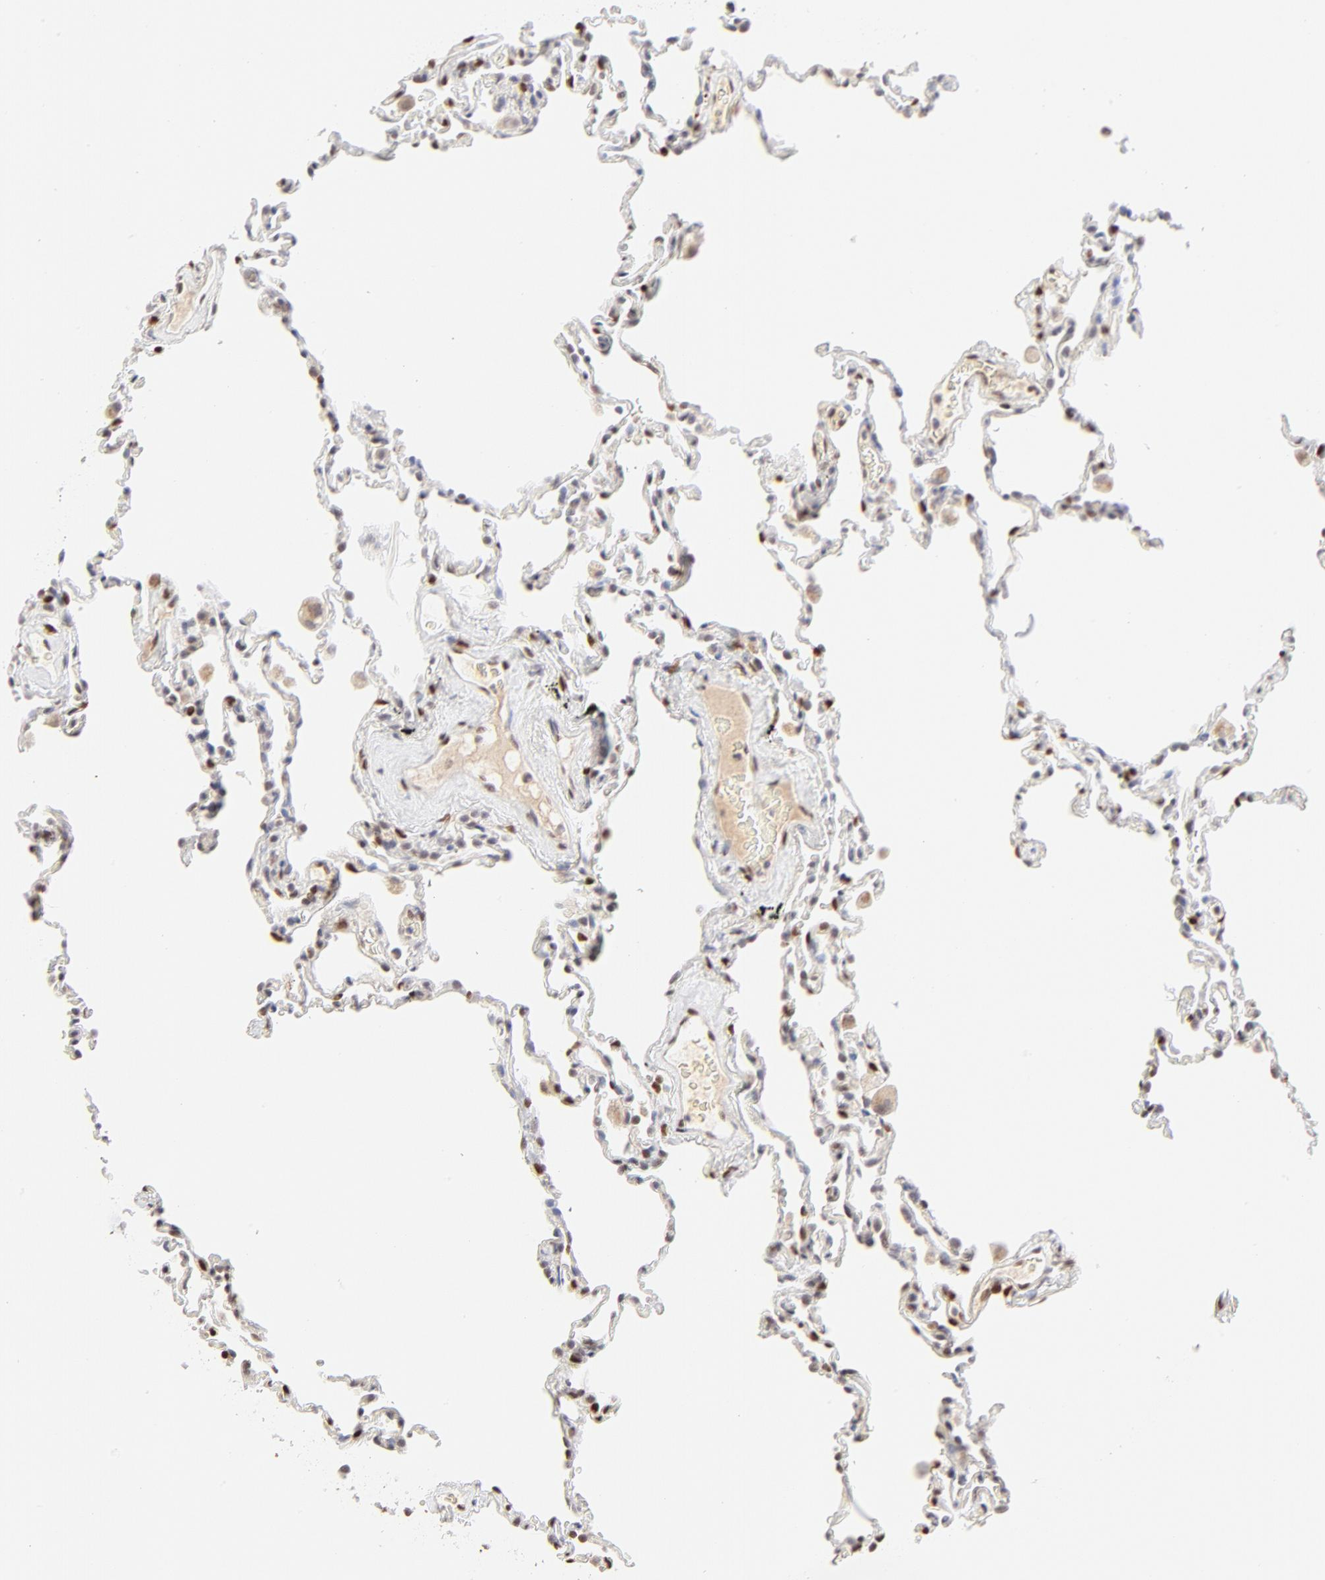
{"staining": {"intensity": "moderate", "quantity": "25%-75%", "location": "nuclear"}, "tissue": "lung", "cell_type": "Alveolar cells", "image_type": "normal", "snomed": [{"axis": "morphology", "description": "Normal tissue, NOS"}, {"axis": "morphology", "description": "Soft tissue tumor metastatic"}, {"axis": "topography", "description": "Lung"}], "caption": "This histopathology image exhibits IHC staining of benign lung, with medium moderate nuclear staining in approximately 25%-75% of alveolar cells.", "gene": "PBX1", "patient": {"sex": "male", "age": 59}}